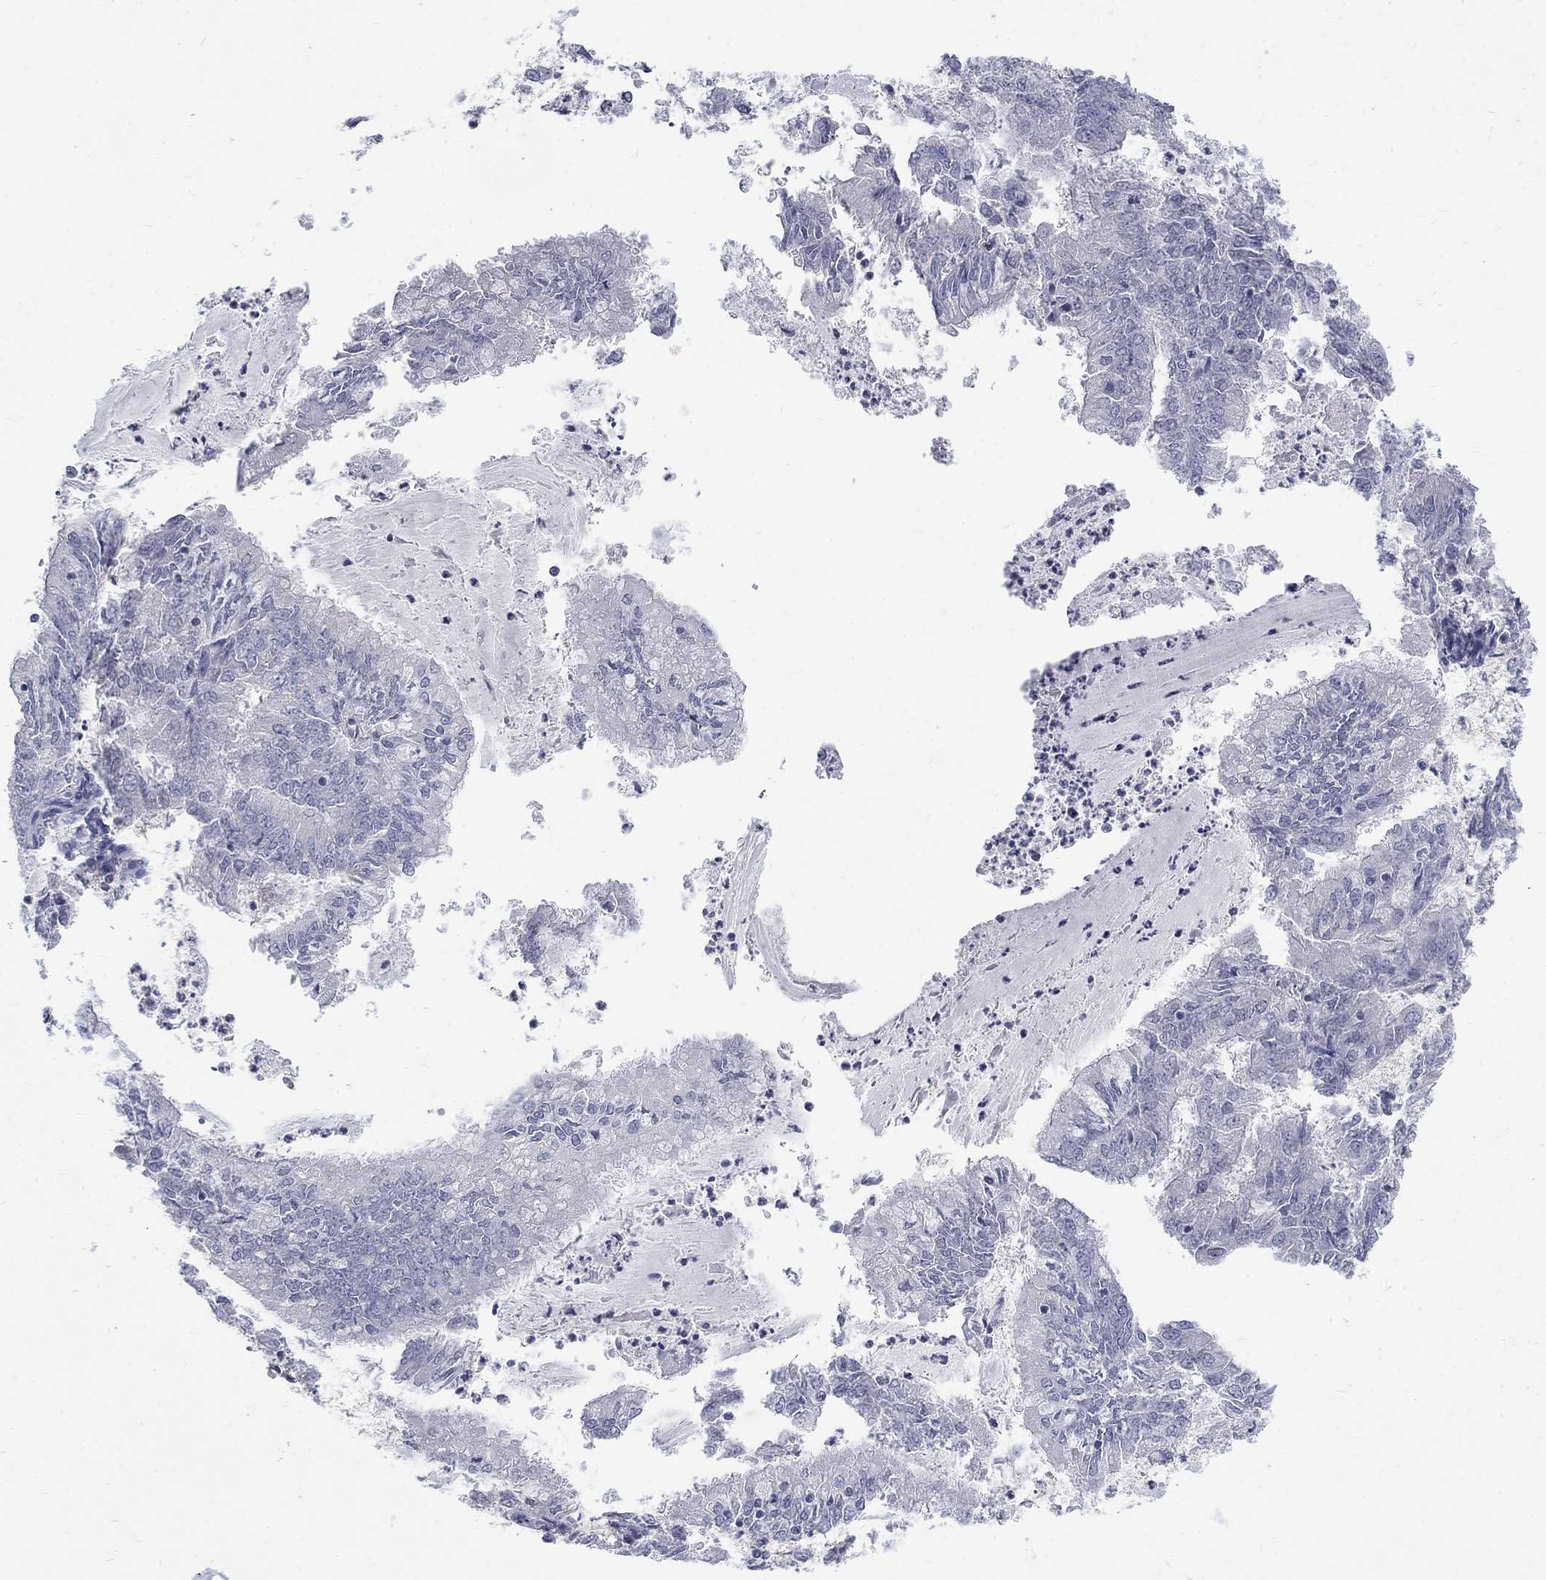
{"staining": {"intensity": "negative", "quantity": "none", "location": "none"}, "tissue": "endometrial cancer", "cell_type": "Tumor cells", "image_type": "cancer", "snomed": [{"axis": "morphology", "description": "Adenocarcinoma, NOS"}, {"axis": "topography", "description": "Endometrium"}], "caption": "The immunohistochemistry photomicrograph has no significant expression in tumor cells of adenocarcinoma (endometrial) tissue. (DAB (3,3'-diaminobenzidine) immunohistochemistry (IHC), high magnification).", "gene": "PTH1R", "patient": {"sex": "female", "age": 57}}